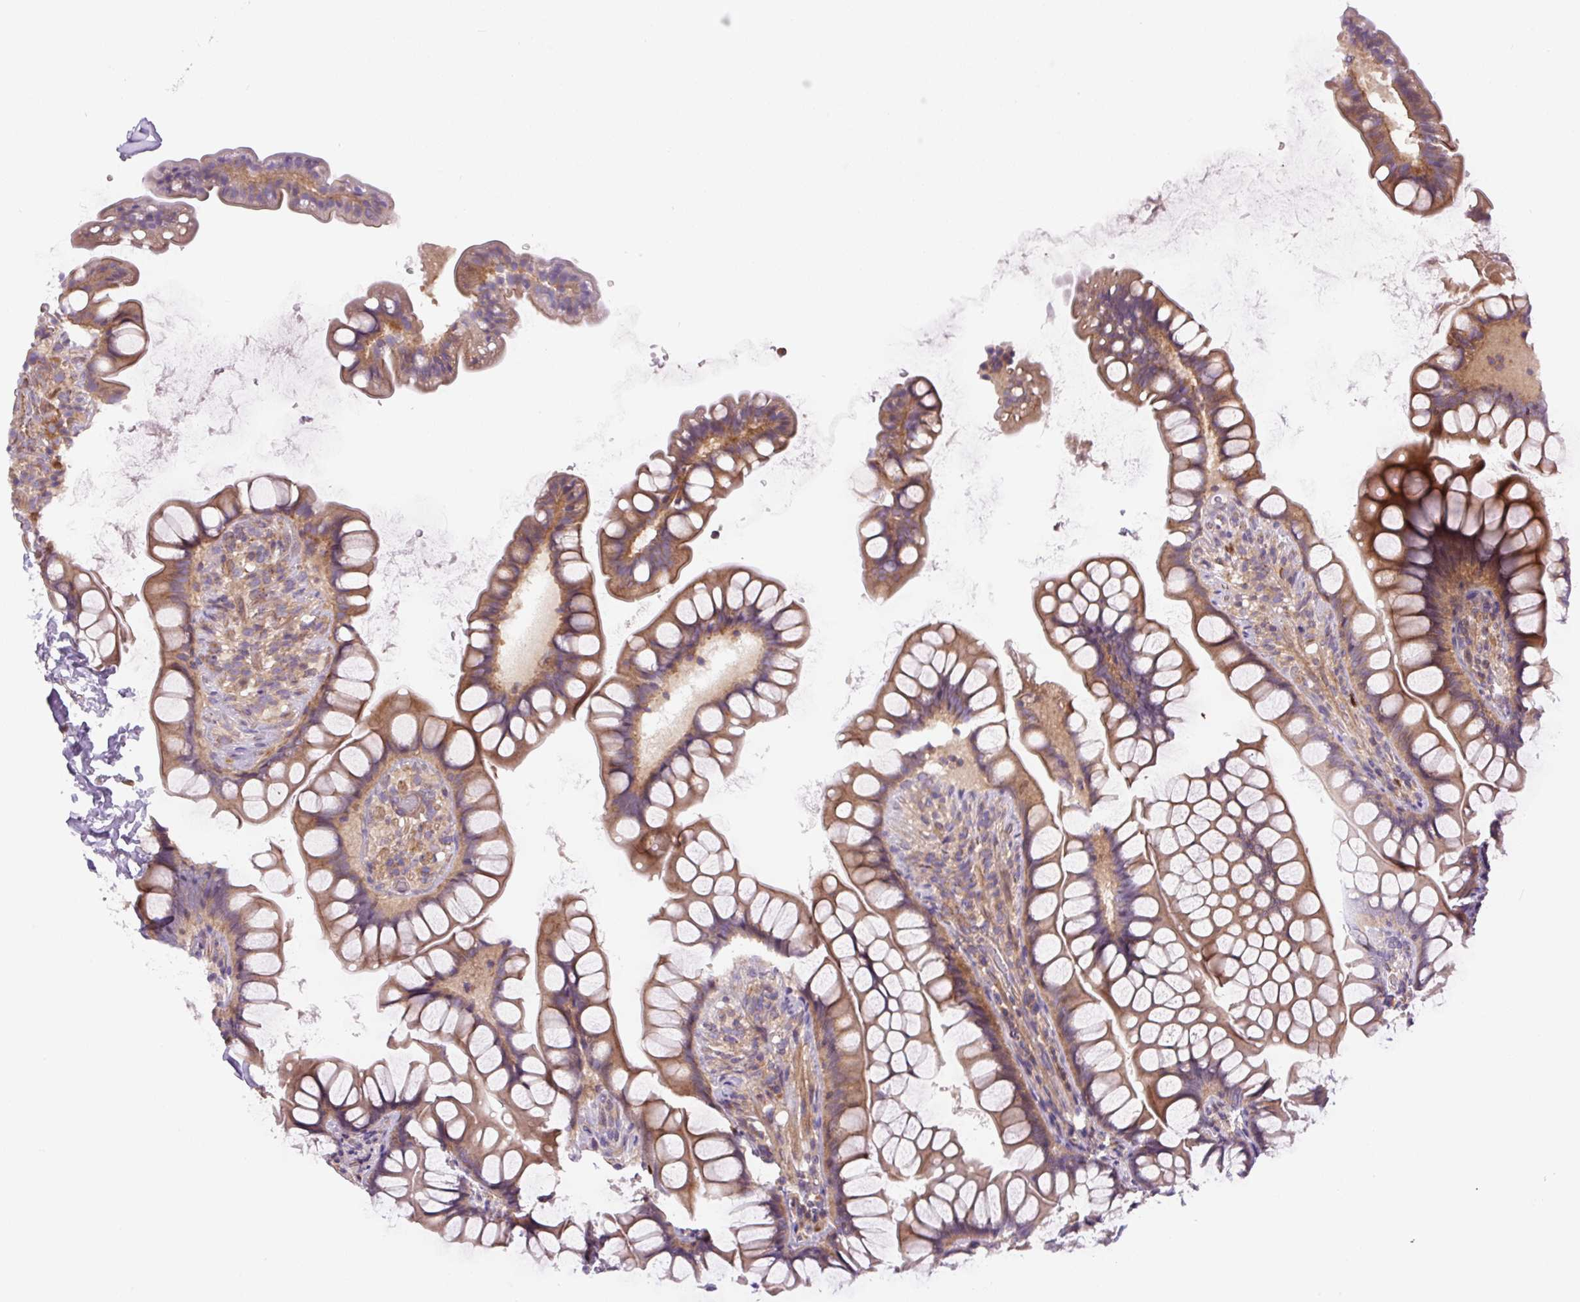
{"staining": {"intensity": "strong", "quantity": "<25%", "location": "cytoplasmic/membranous,nuclear"}, "tissue": "small intestine", "cell_type": "Glandular cells", "image_type": "normal", "snomed": [{"axis": "morphology", "description": "Normal tissue, NOS"}, {"axis": "topography", "description": "Small intestine"}], "caption": "This micrograph displays IHC staining of benign small intestine, with medium strong cytoplasmic/membranous,nuclear expression in about <25% of glandular cells.", "gene": "KIFC1", "patient": {"sex": "male", "age": 70}}